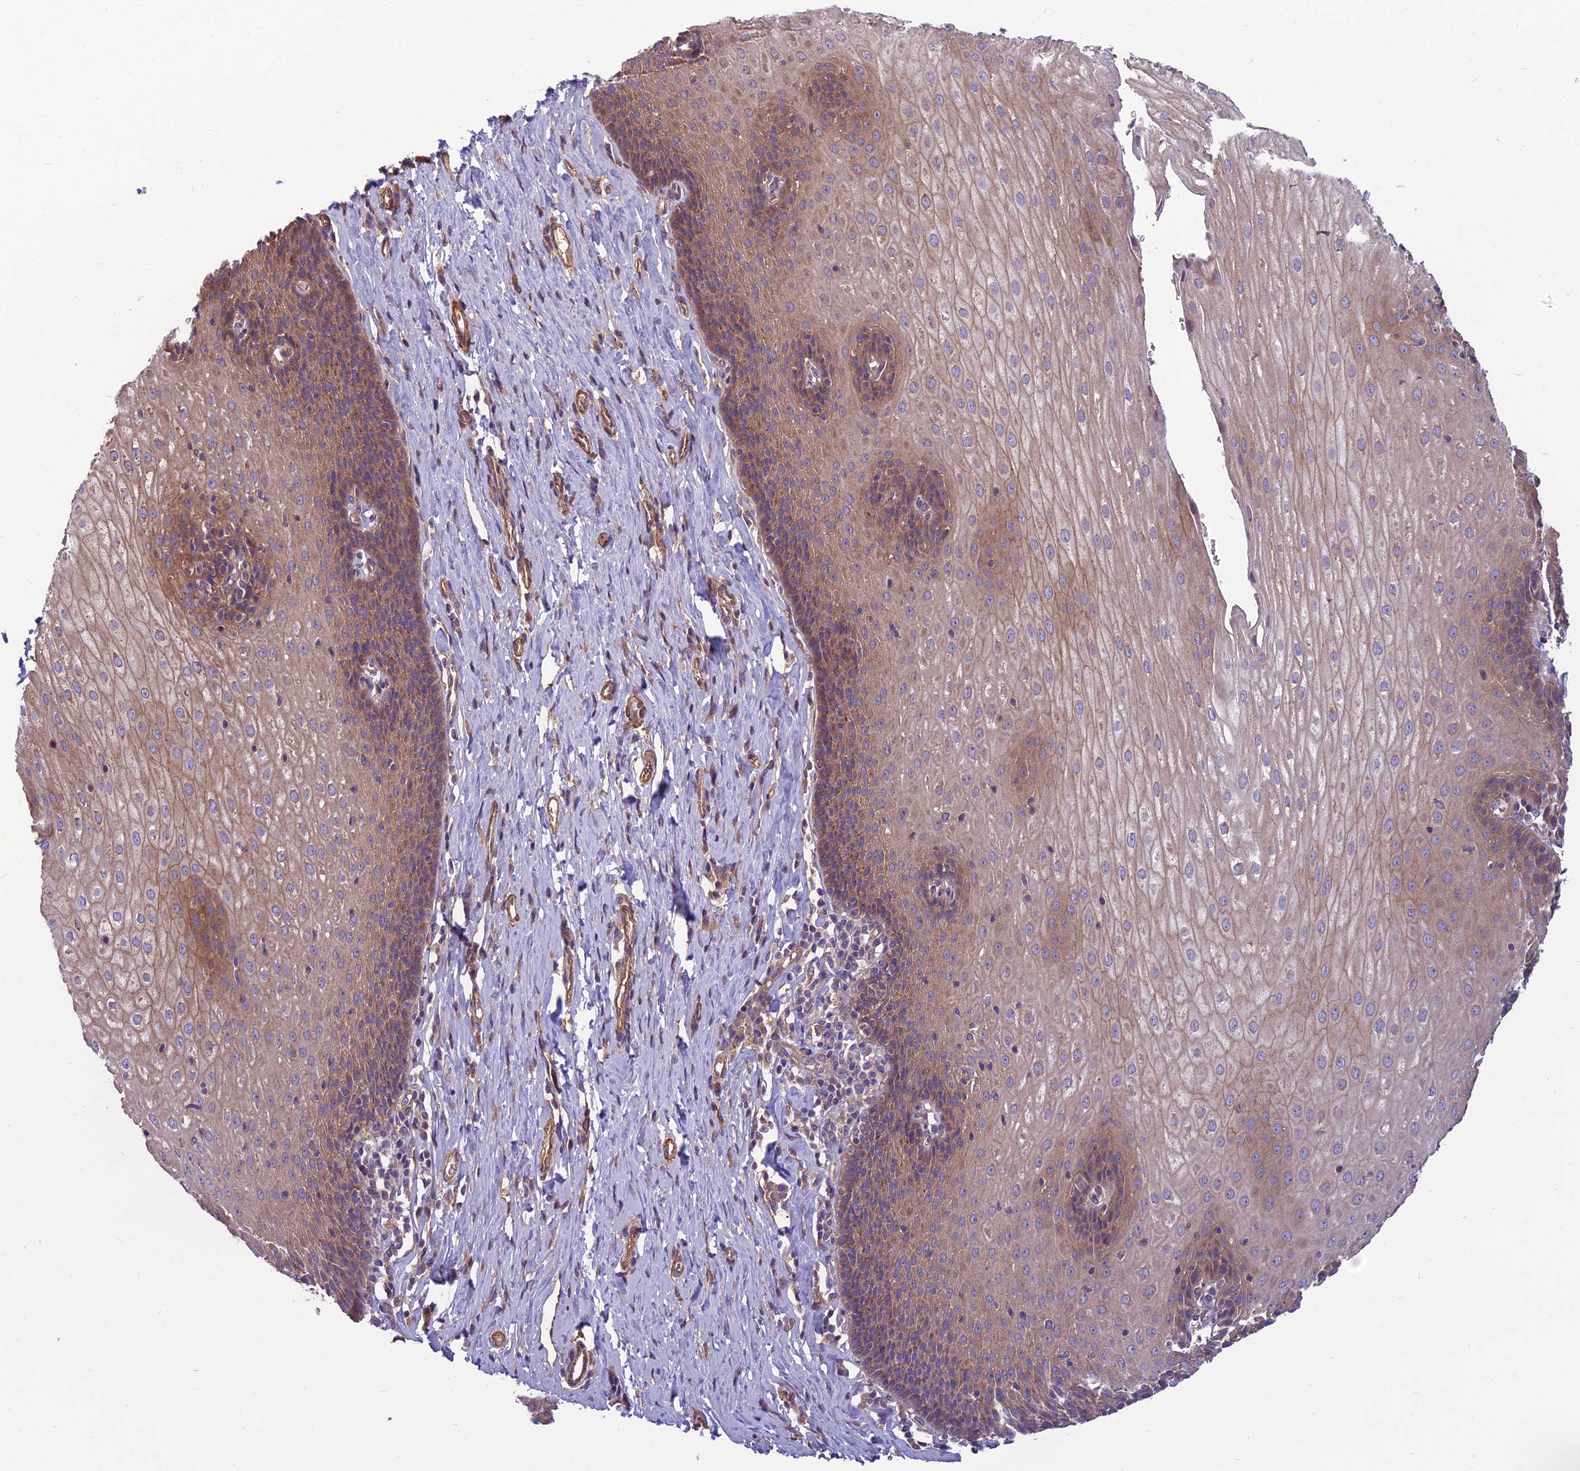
{"staining": {"intensity": "moderate", "quantity": ">75%", "location": "cytoplasmic/membranous"}, "tissue": "esophagus", "cell_type": "Squamous epithelial cells", "image_type": "normal", "snomed": [{"axis": "morphology", "description": "Normal tissue, NOS"}, {"axis": "topography", "description": "Esophagus"}], "caption": "An IHC image of normal tissue is shown. Protein staining in brown shows moderate cytoplasmic/membranous positivity in esophagus within squamous epithelial cells. Using DAB (brown) and hematoxylin (blue) stains, captured at high magnification using brightfield microscopy.", "gene": "WDR24", "patient": {"sex": "female", "age": 61}}